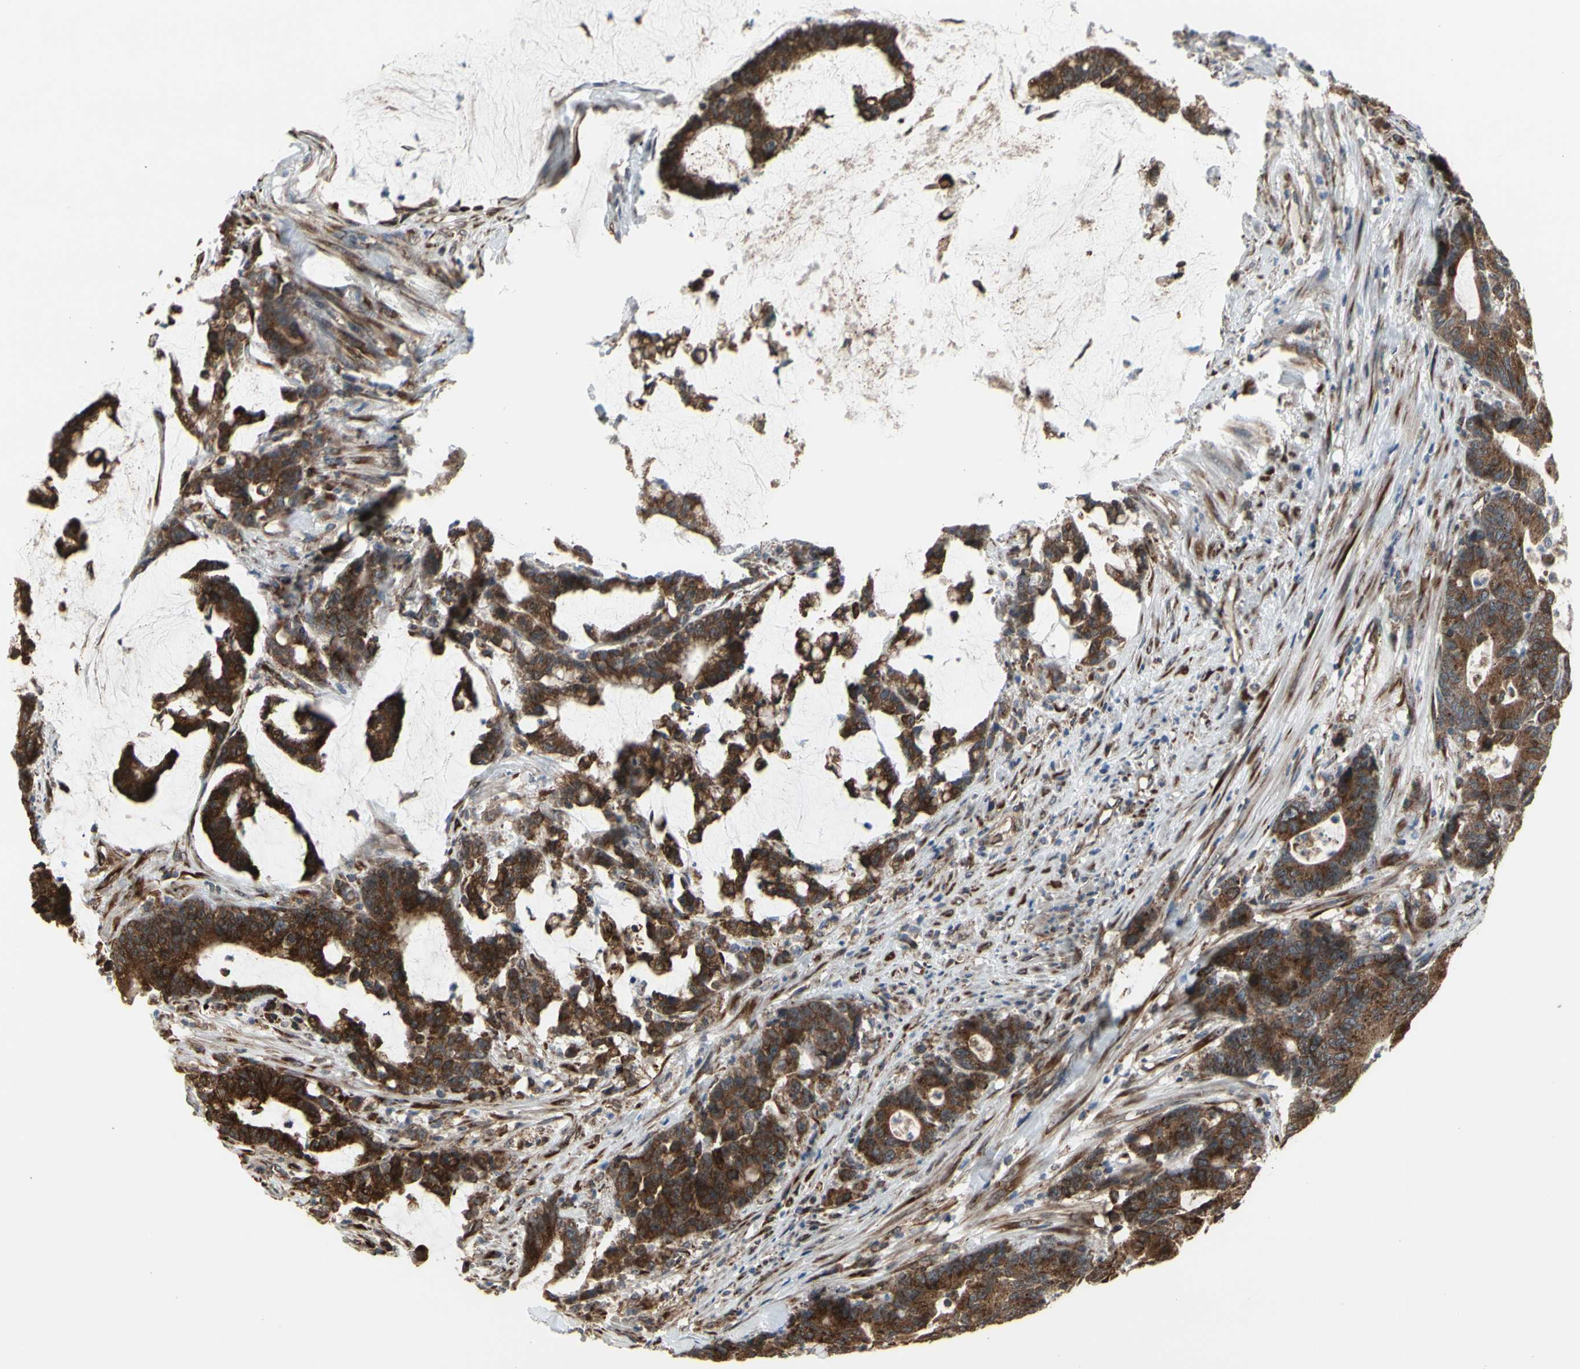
{"staining": {"intensity": "strong", "quantity": ">75%", "location": "cytoplasmic/membranous"}, "tissue": "colorectal cancer", "cell_type": "Tumor cells", "image_type": "cancer", "snomed": [{"axis": "morphology", "description": "Adenocarcinoma, NOS"}, {"axis": "topography", "description": "Colon"}], "caption": "Colorectal adenocarcinoma was stained to show a protein in brown. There is high levels of strong cytoplasmic/membranous expression in approximately >75% of tumor cells. The protein of interest is shown in brown color, while the nuclei are stained blue.", "gene": "SLC39A9", "patient": {"sex": "female", "age": 84}}